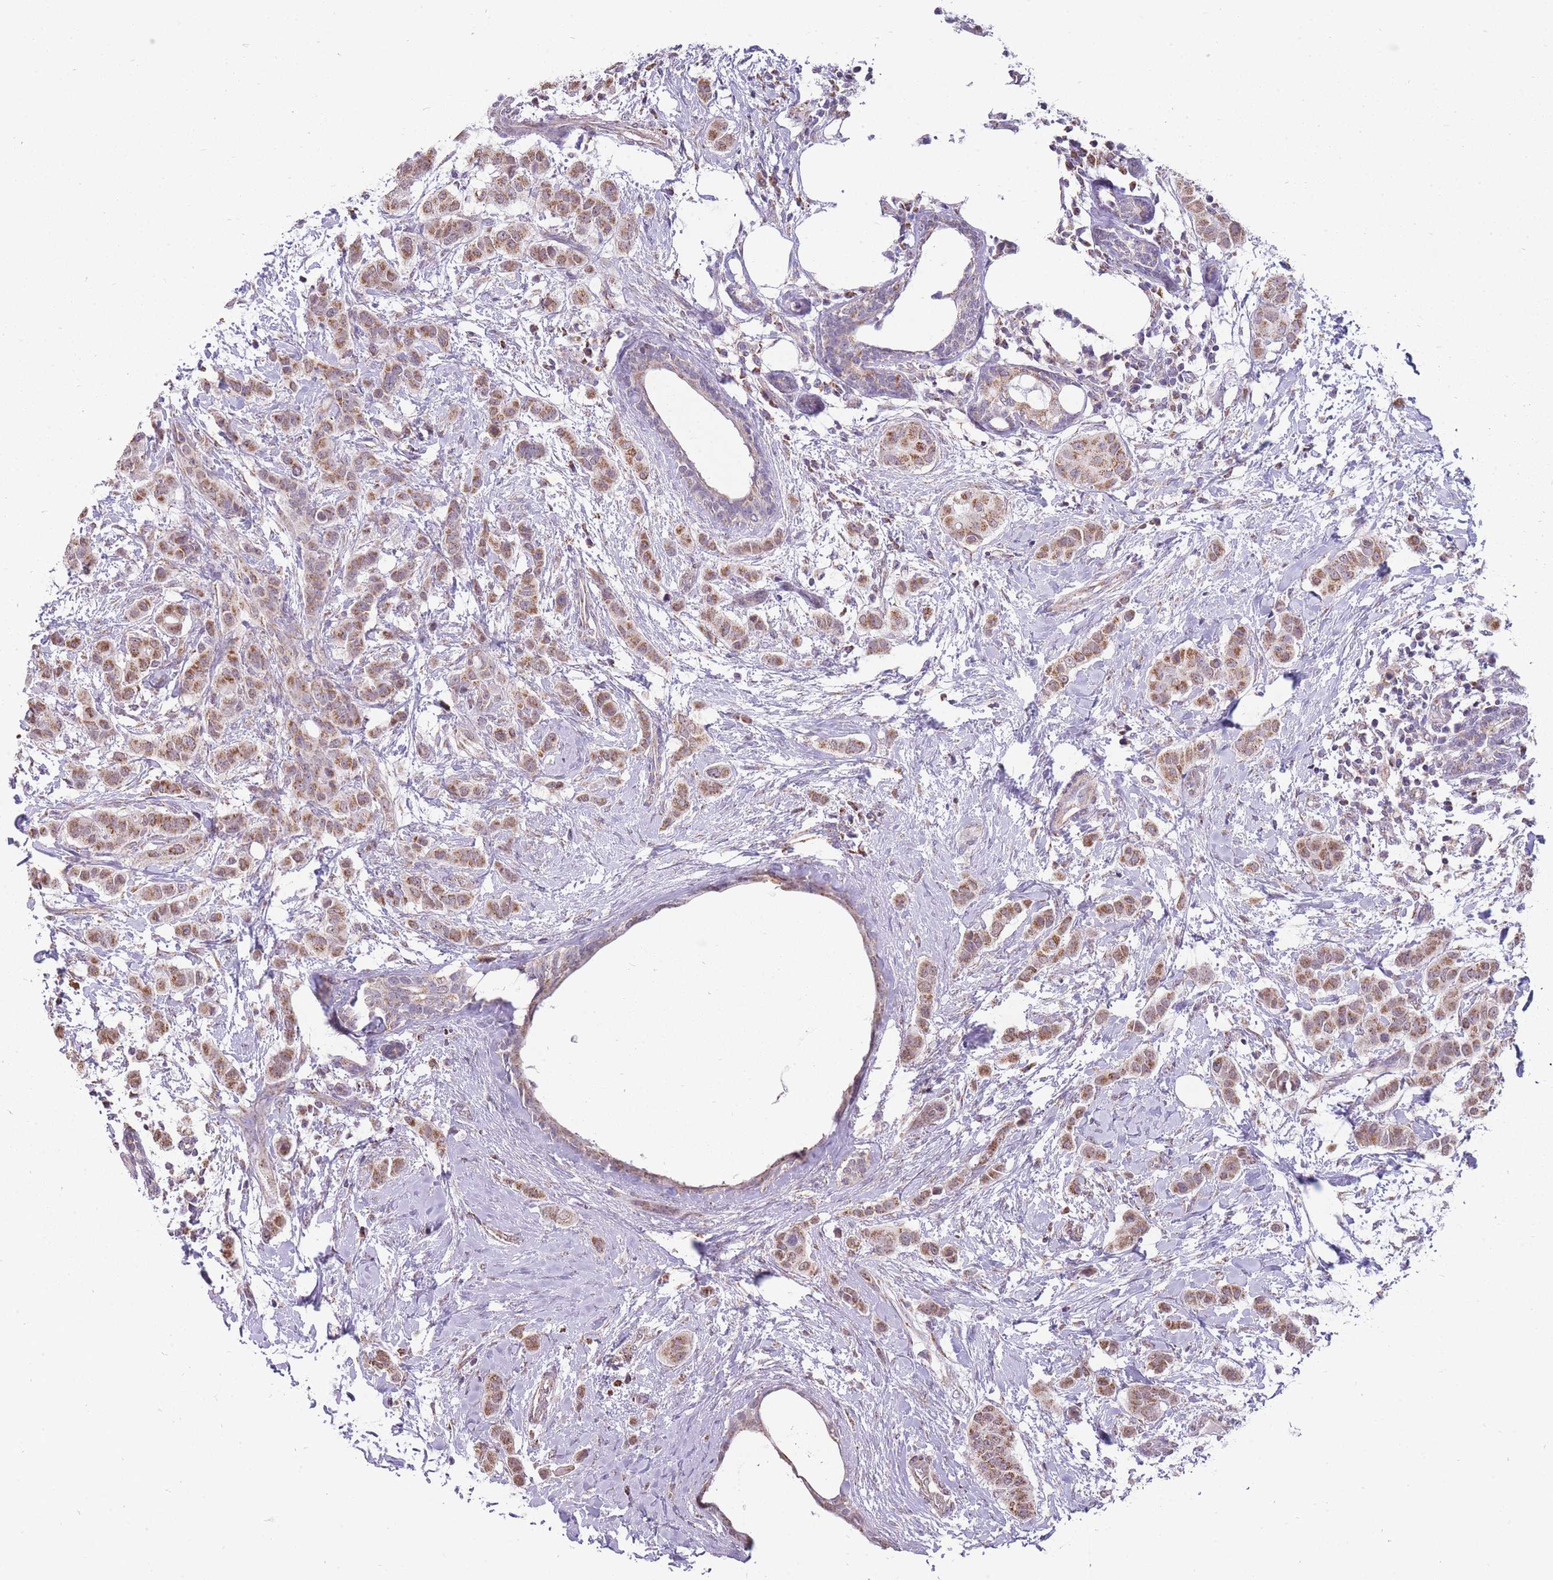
{"staining": {"intensity": "moderate", "quantity": ">75%", "location": "cytoplasmic/membranous"}, "tissue": "breast cancer", "cell_type": "Tumor cells", "image_type": "cancer", "snomed": [{"axis": "morphology", "description": "Duct carcinoma"}, {"axis": "topography", "description": "Breast"}], "caption": "Tumor cells exhibit medium levels of moderate cytoplasmic/membranous expression in about >75% of cells in human breast cancer.", "gene": "NELL1", "patient": {"sex": "female", "age": 40}}